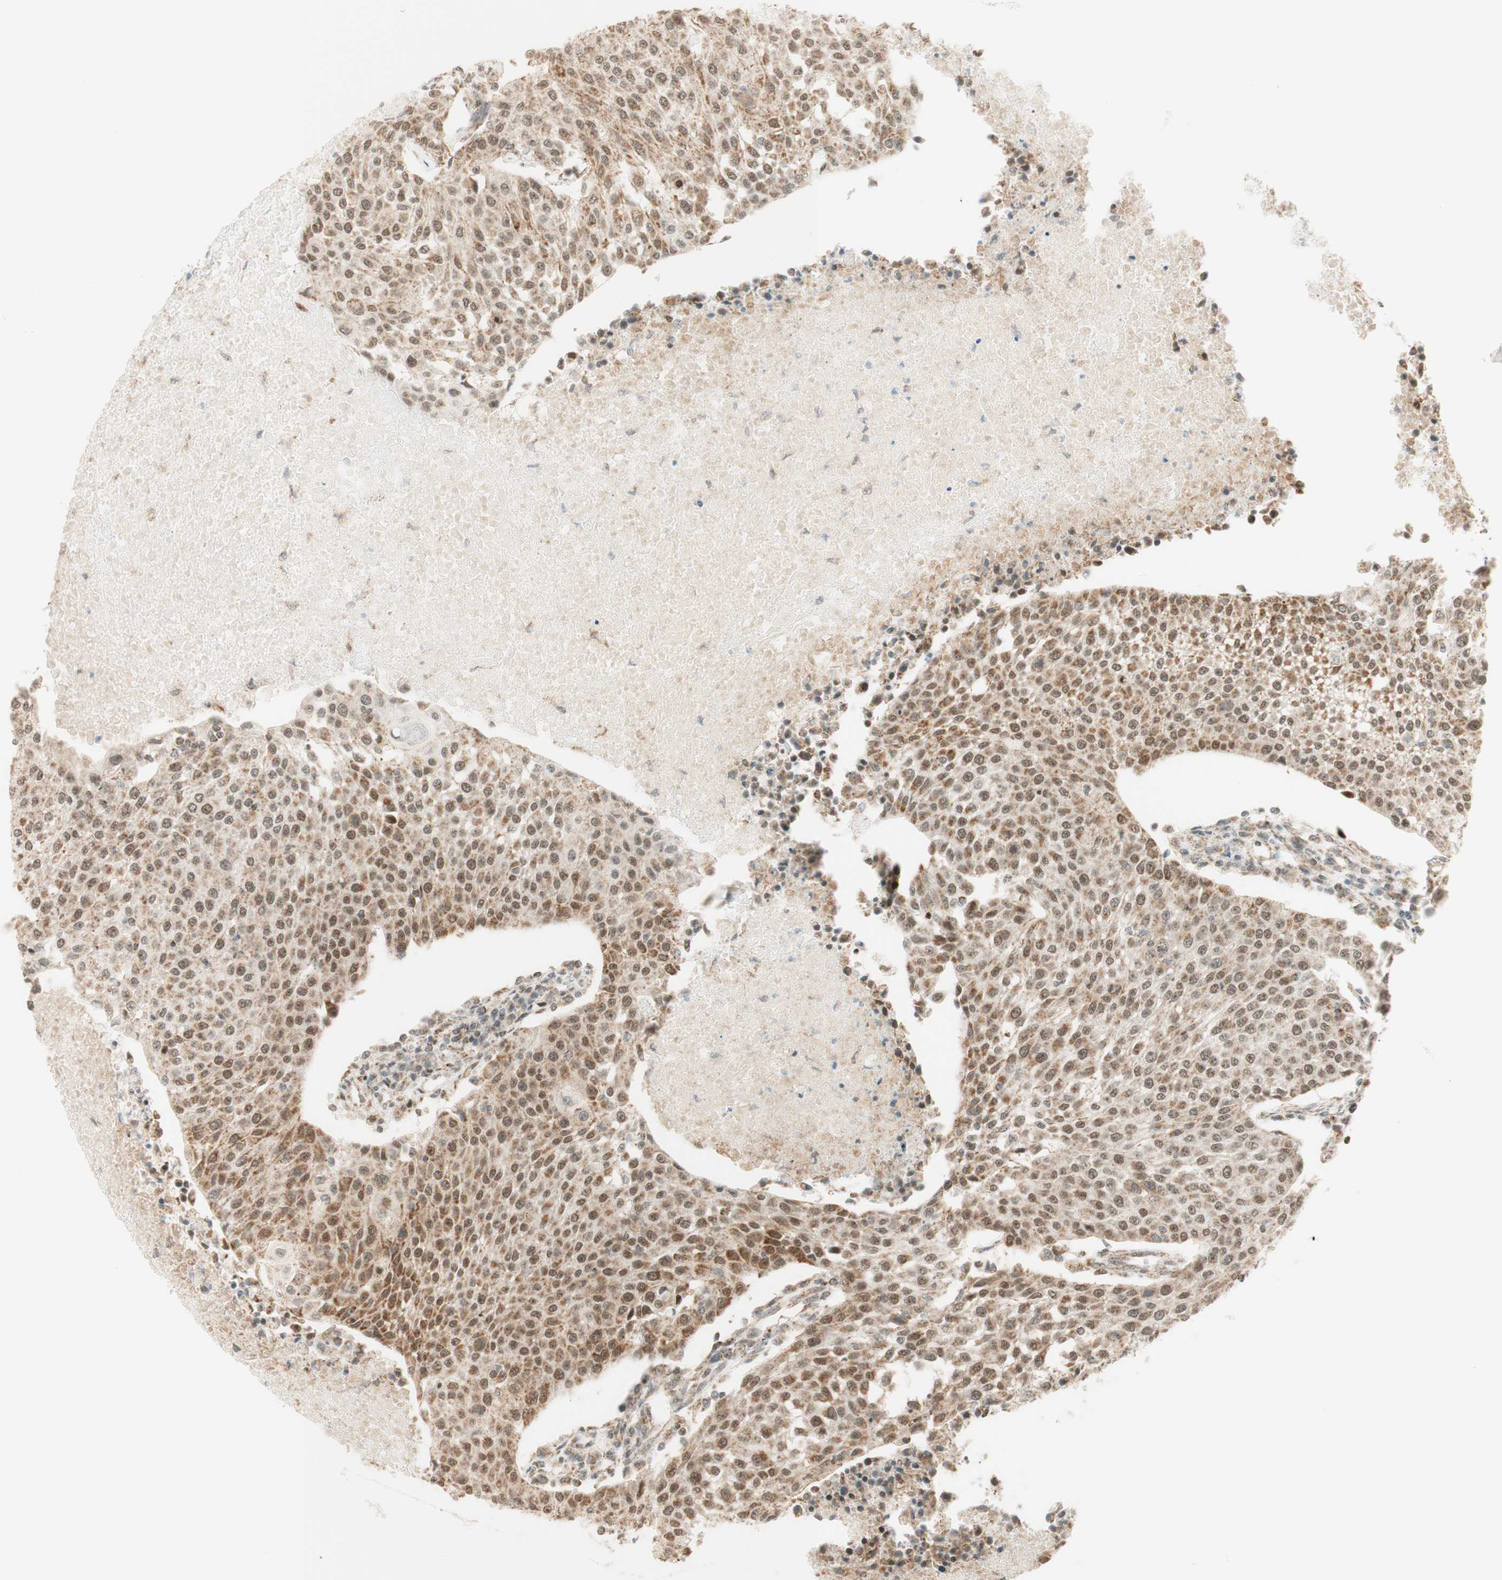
{"staining": {"intensity": "moderate", "quantity": ">75%", "location": "cytoplasmic/membranous,nuclear"}, "tissue": "urothelial cancer", "cell_type": "Tumor cells", "image_type": "cancer", "snomed": [{"axis": "morphology", "description": "Urothelial carcinoma, High grade"}, {"axis": "topography", "description": "Urinary bladder"}], "caption": "Urothelial cancer was stained to show a protein in brown. There is medium levels of moderate cytoplasmic/membranous and nuclear staining in approximately >75% of tumor cells.", "gene": "ZNF782", "patient": {"sex": "female", "age": 85}}